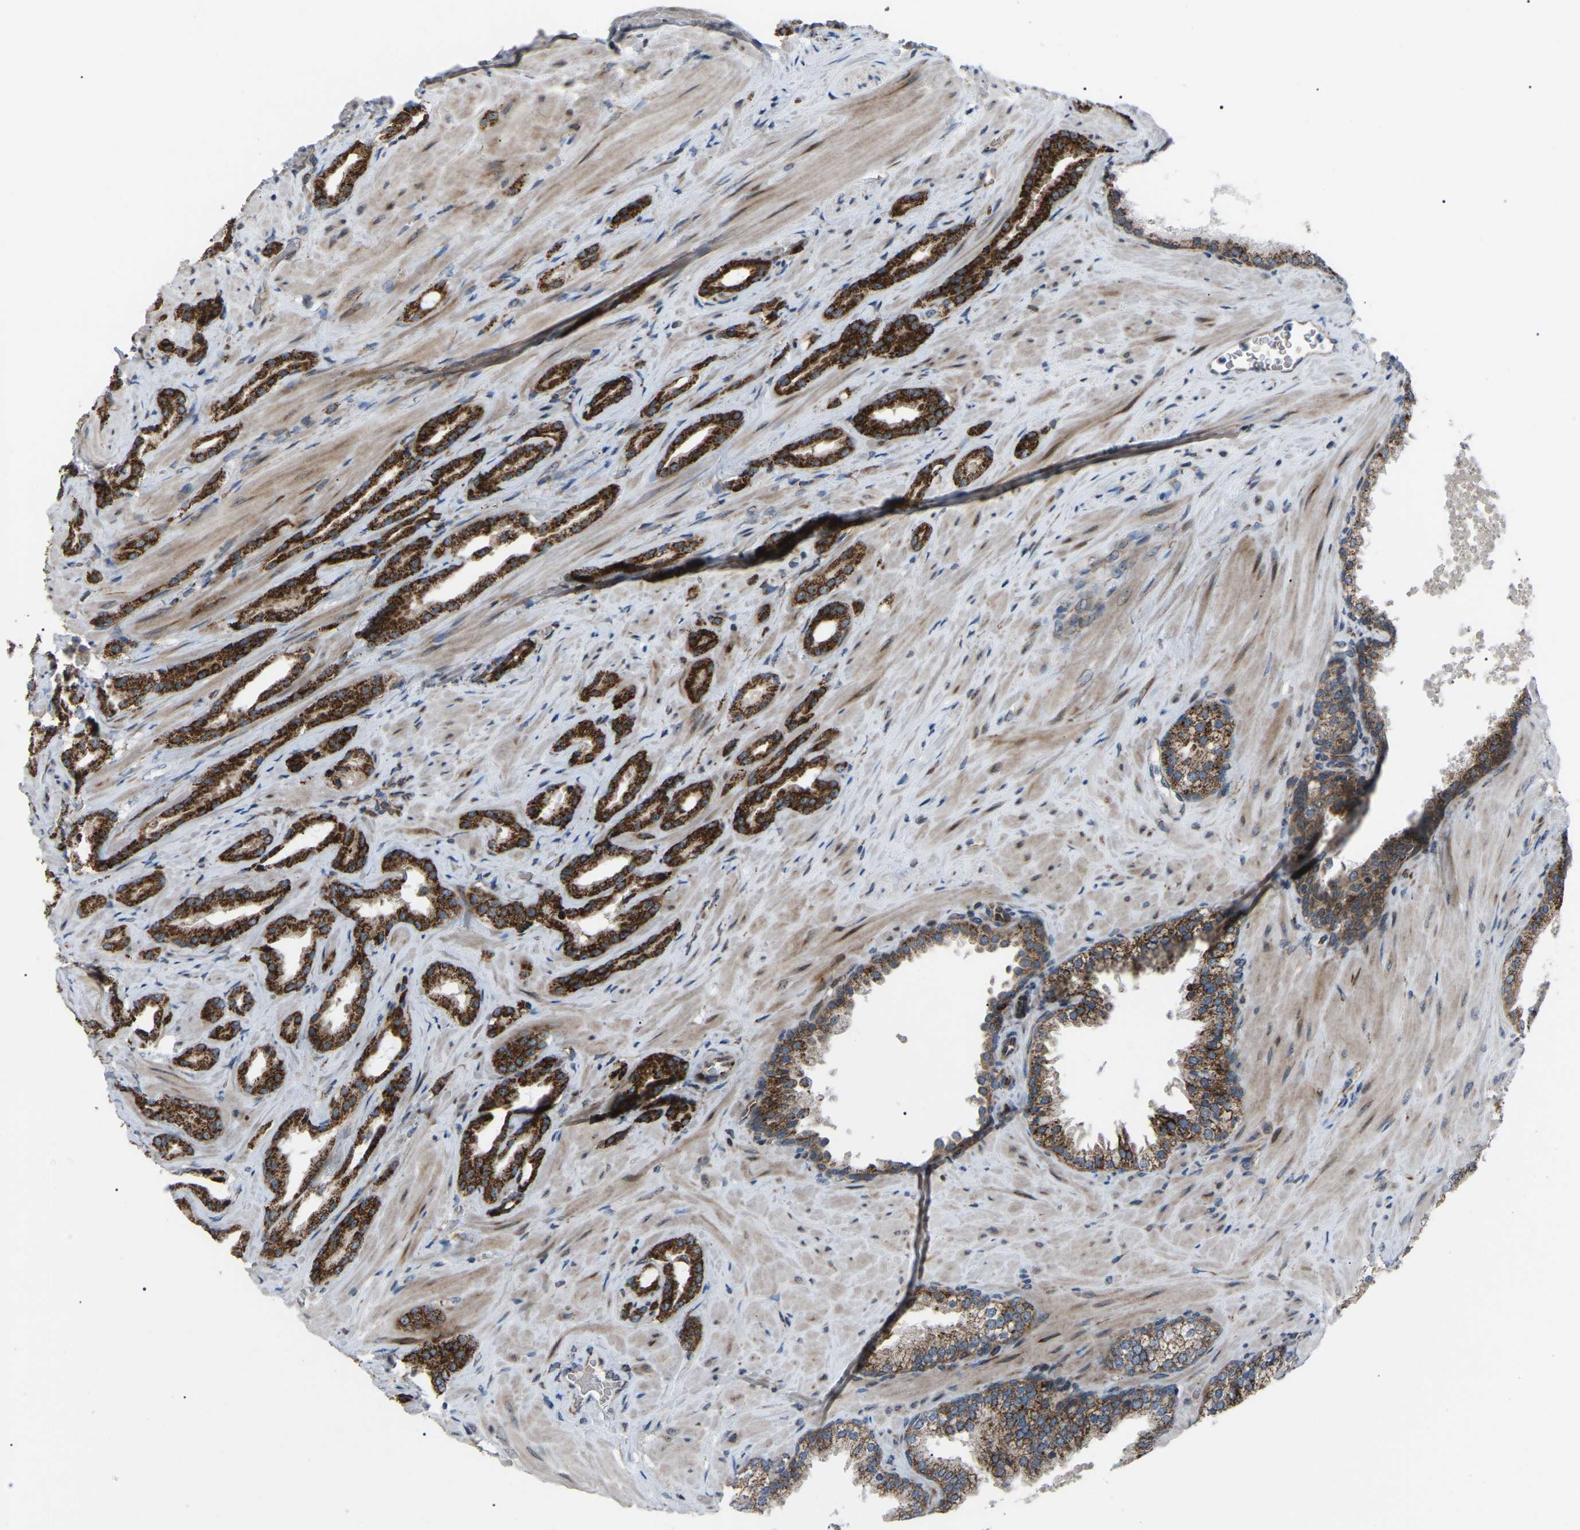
{"staining": {"intensity": "strong", "quantity": ">75%", "location": "cytoplasmic/membranous"}, "tissue": "prostate cancer", "cell_type": "Tumor cells", "image_type": "cancer", "snomed": [{"axis": "morphology", "description": "Adenocarcinoma, High grade"}, {"axis": "topography", "description": "Prostate"}], "caption": "Brown immunohistochemical staining in human prostate cancer (high-grade adenocarcinoma) shows strong cytoplasmic/membranous positivity in approximately >75% of tumor cells.", "gene": "AGO2", "patient": {"sex": "male", "age": 64}}